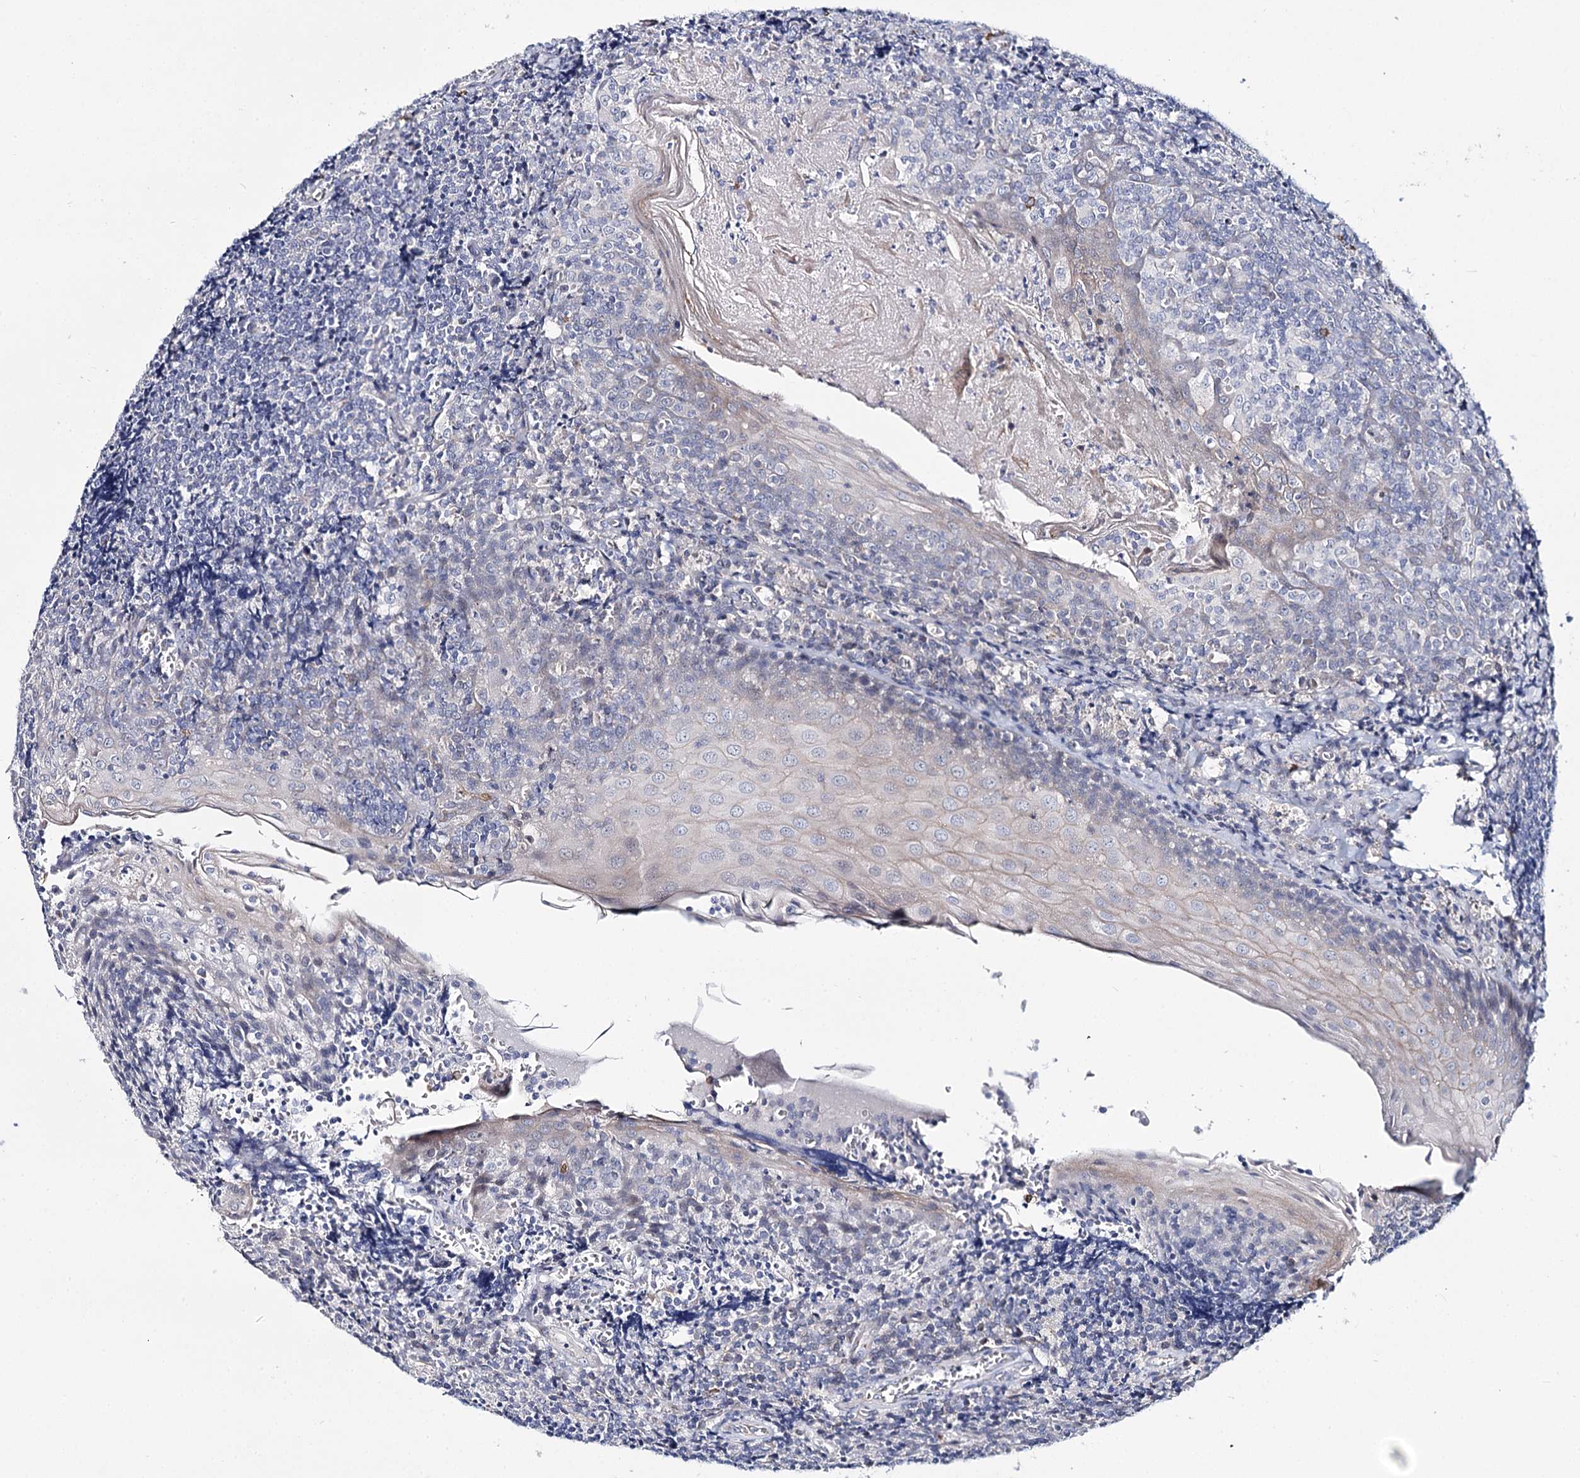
{"staining": {"intensity": "negative", "quantity": "none", "location": "none"}, "tissue": "tonsil", "cell_type": "Germinal center cells", "image_type": "normal", "snomed": [{"axis": "morphology", "description": "Normal tissue, NOS"}, {"axis": "topography", "description": "Tonsil"}], "caption": "Immunohistochemistry micrograph of unremarkable human tonsil stained for a protein (brown), which shows no staining in germinal center cells. The staining is performed using DAB brown chromogen with nuclei counter-stained in using hematoxylin.", "gene": "TEX12", "patient": {"sex": "male", "age": 27}}